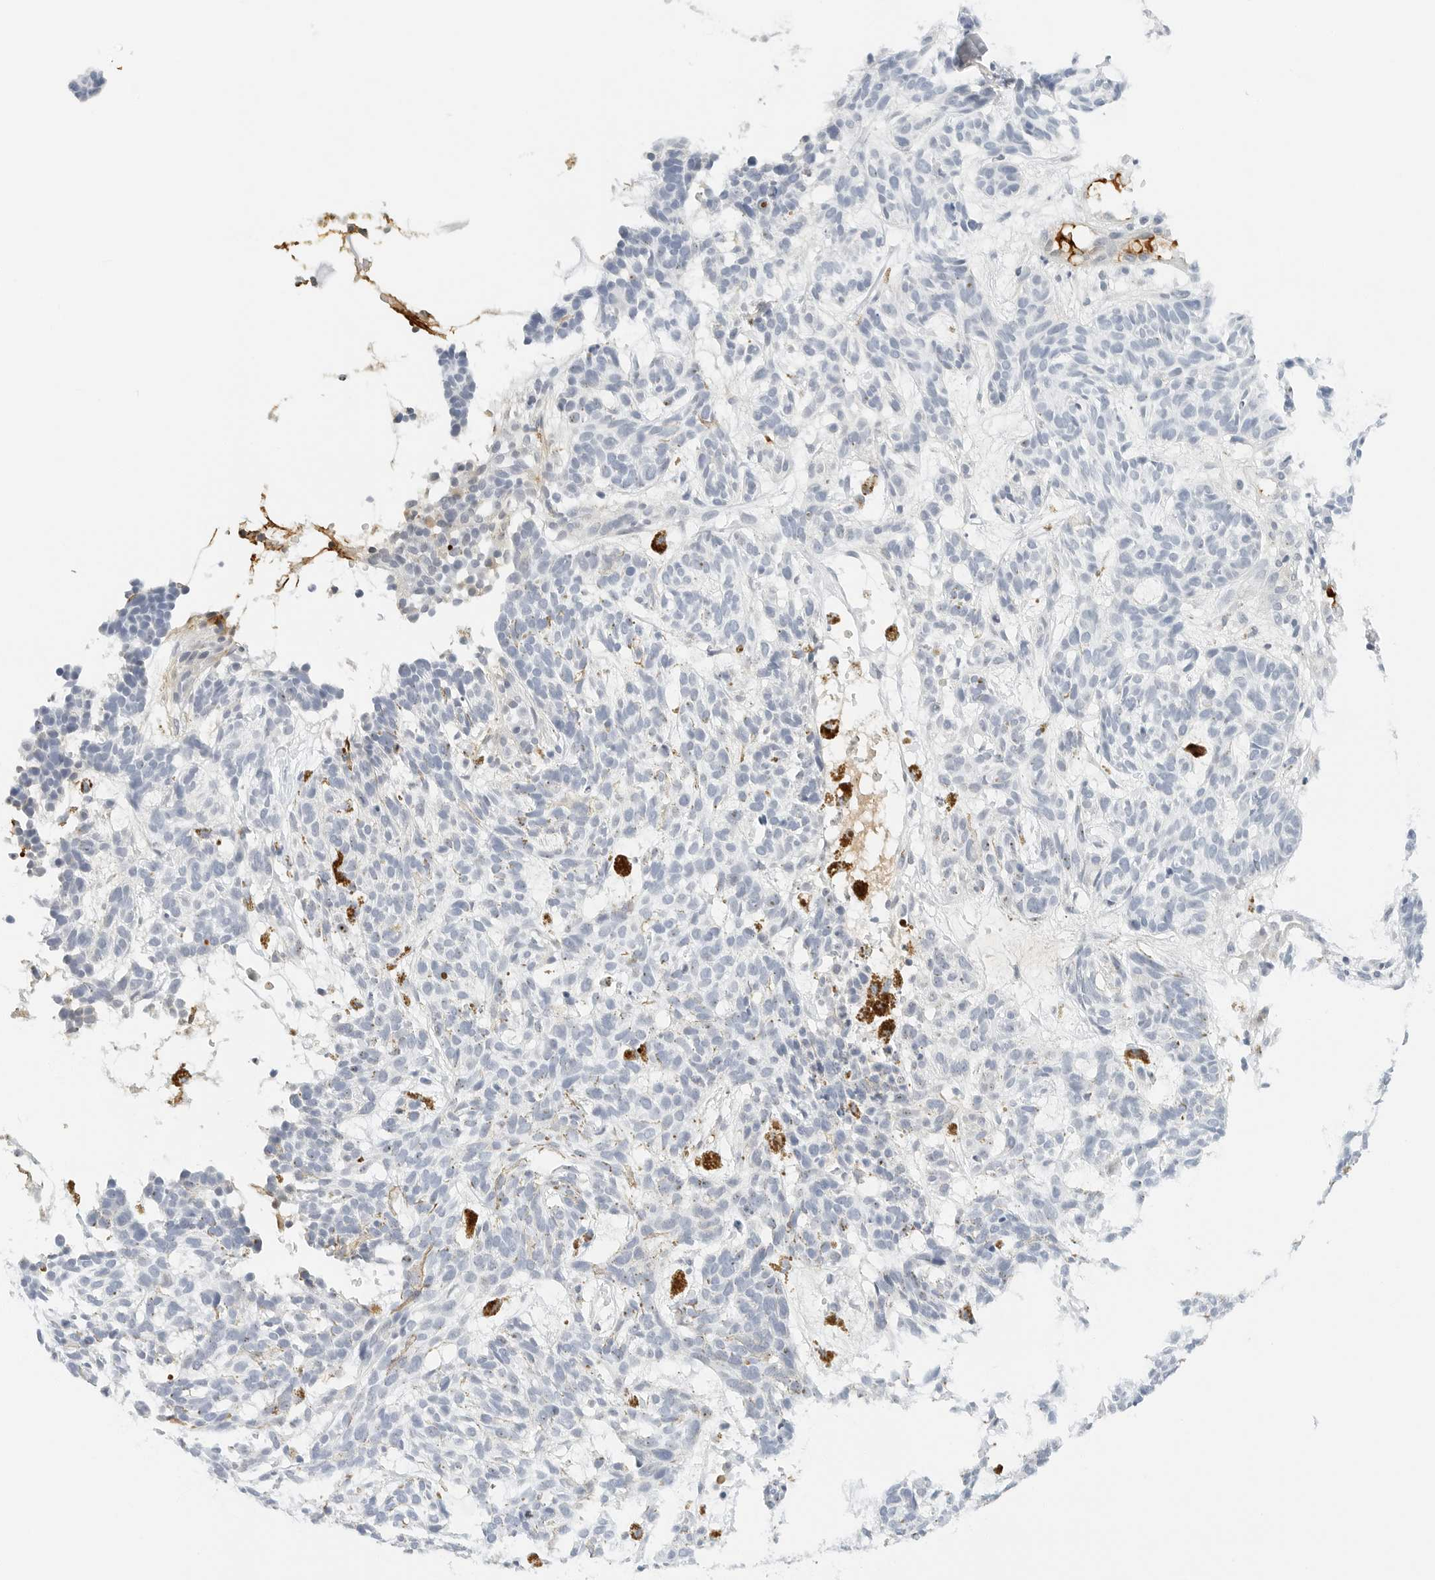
{"staining": {"intensity": "negative", "quantity": "none", "location": "none"}, "tissue": "skin cancer", "cell_type": "Tumor cells", "image_type": "cancer", "snomed": [{"axis": "morphology", "description": "Basal cell carcinoma"}, {"axis": "topography", "description": "Skin"}], "caption": "IHC of human basal cell carcinoma (skin) displays no positivity in tumor cells.", "gene": "PKDCC", "patient": {"sex": "male", "age": 85}}